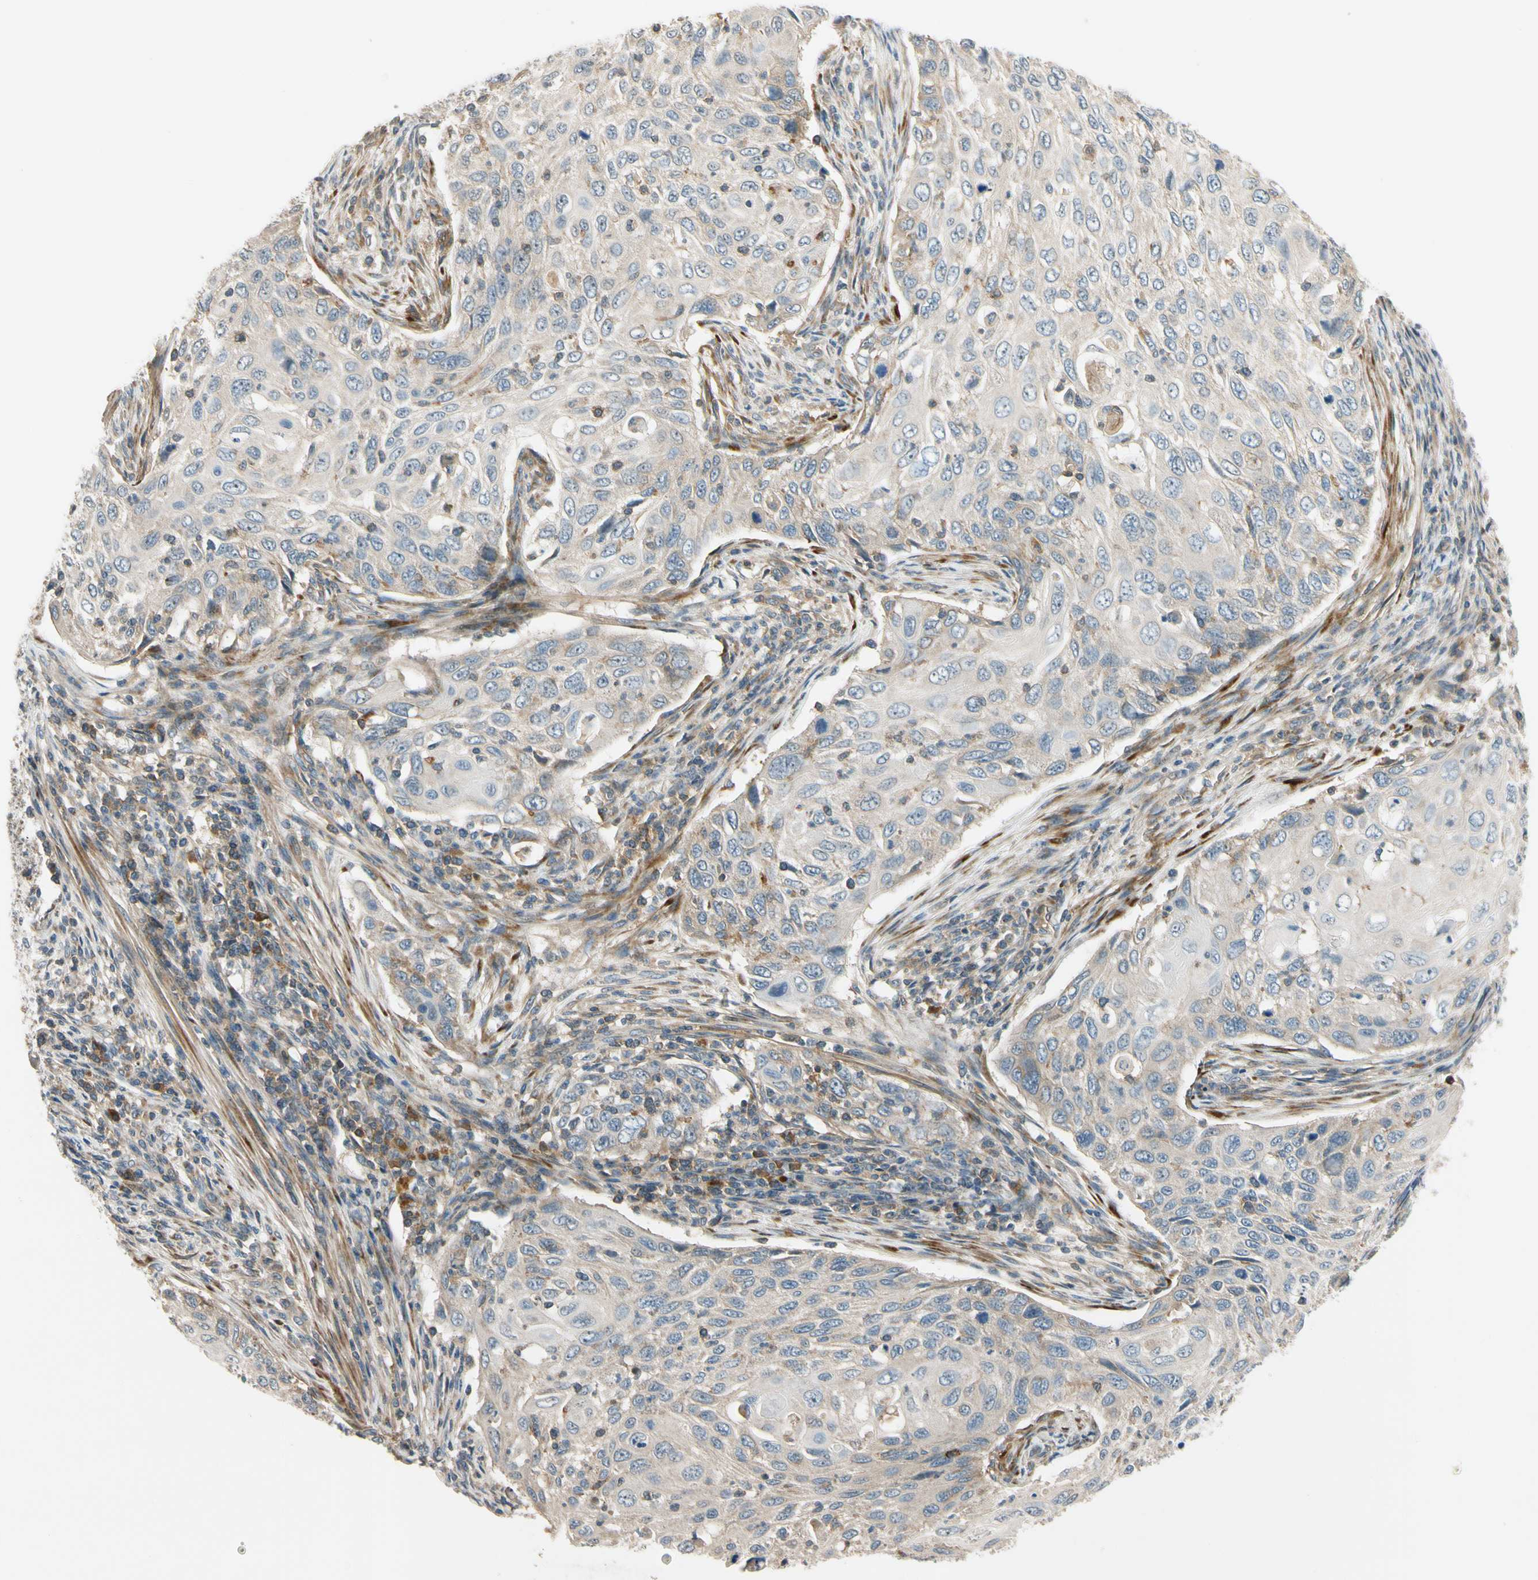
{"staining": {"intensity": "weak", "quantity": "<25%", "location": "cytoplasmic/membranous"}, "tissue": "cervical cancer", "cell_type": "Tumor cells", "image_type": "cancer", "snomed": [{"axis": "morphology", "description": "Squamous cell carcinoma, NOS"}, {"axis": "topography", "description": "Cervix"}], "caption": "Immunohistochemistry (IHC) of squamous cell carcinoma (cervical) reveals no positivity in tumor cells.", "gene": "MST1R", "patient": {"sex": "female", "age": 70}}